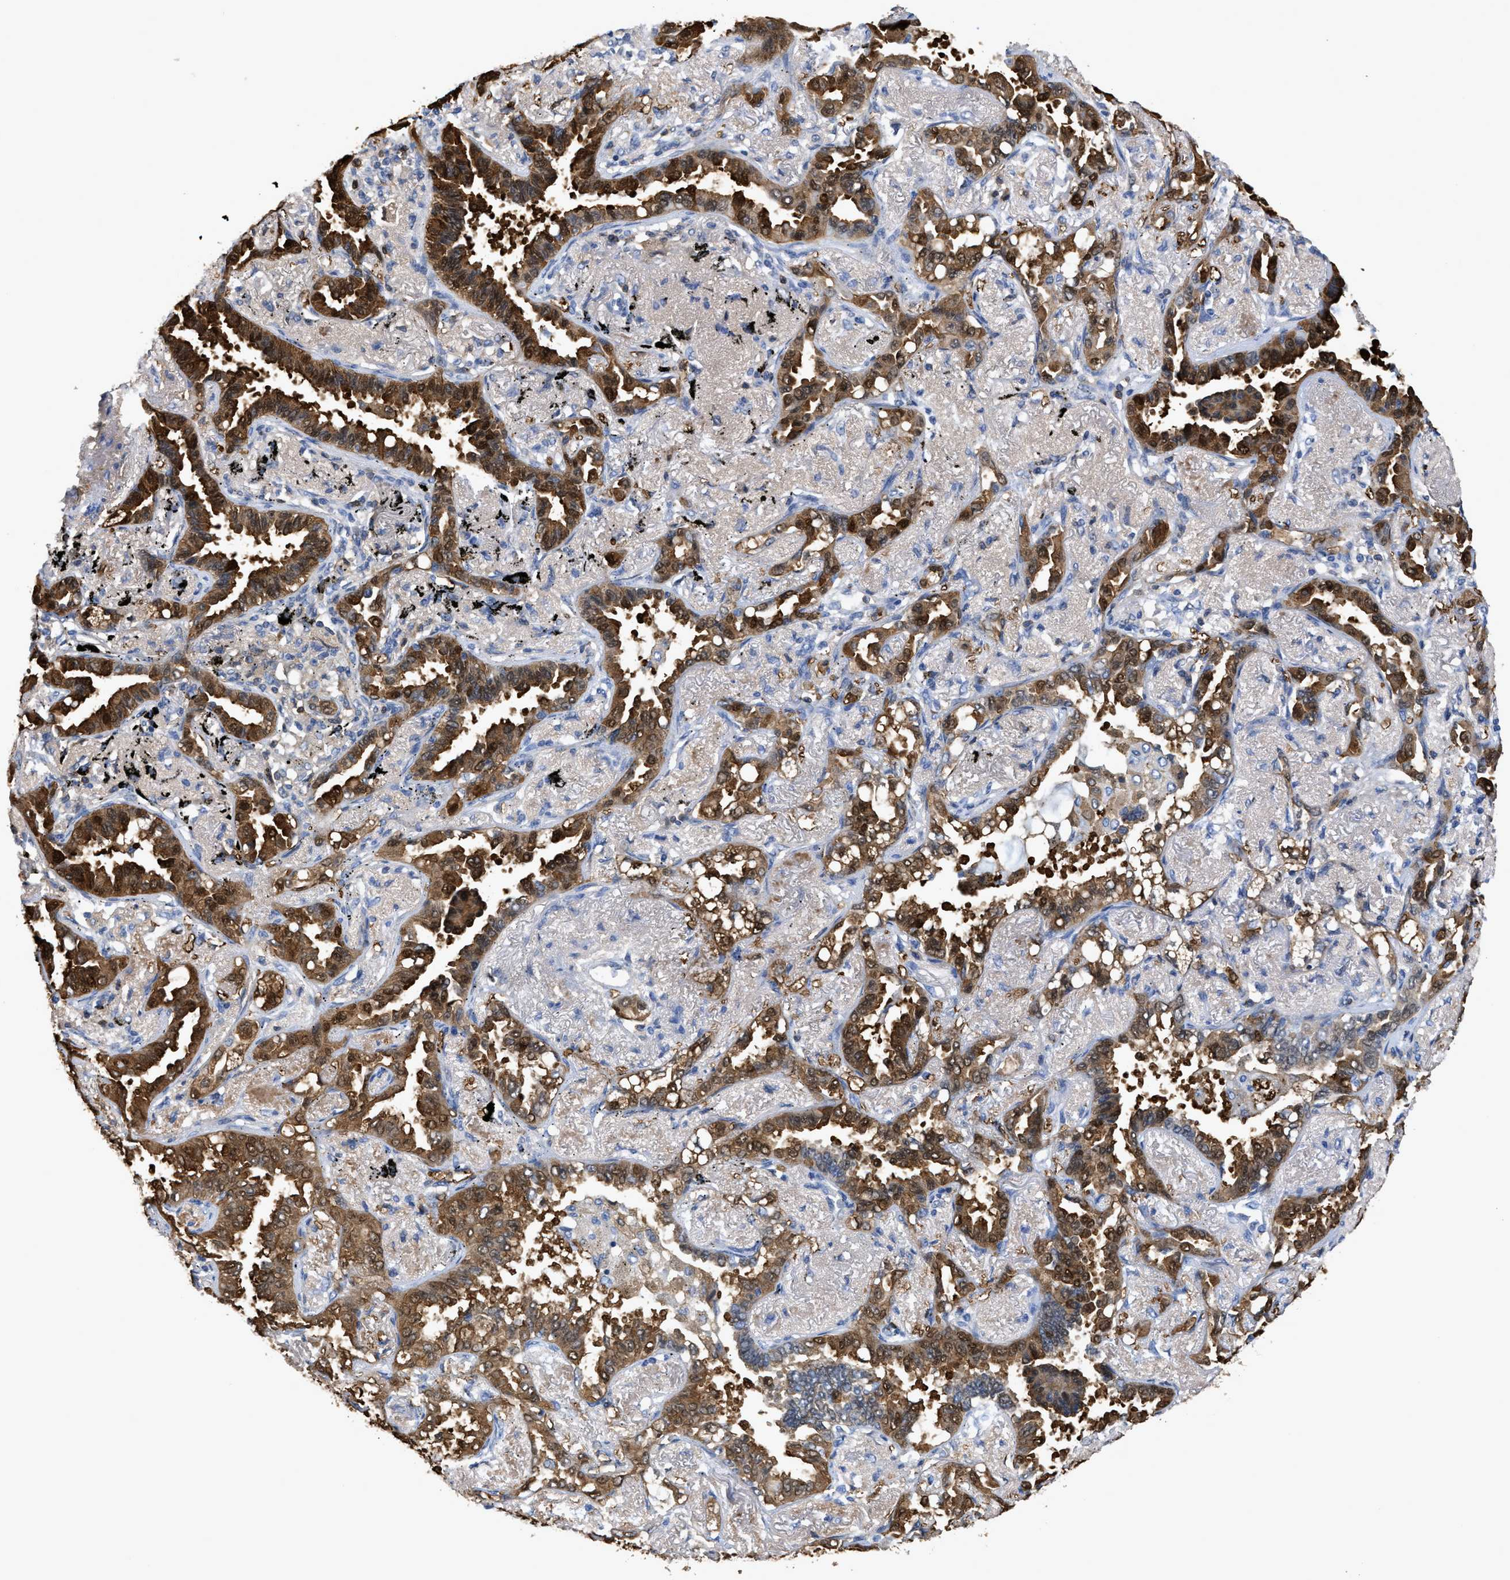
{"staining": {"intensity": "moderate", "quantity": ">75%", "location": "cytoplasmic/membranous"}, "tissue": "lung cancer", "cell_type": "Tumor cells", "image_type": "cancer", "snomed": [{"axis": "morphology", "description": "Adenocarcinoma, NOS"}, {"axis": "topography", "description": "Lung"}], "caption": "The histopathology image exhibits immunohistochemical staining of lung cancer. There is moderate cytoplasmic/membranous expression is present in approximately >75% of tumor cells. (DAB IHC with brightfield microscopy, high magnification).", "gene": "CRYM", "patient": {"sex": "male", "age": 59}}